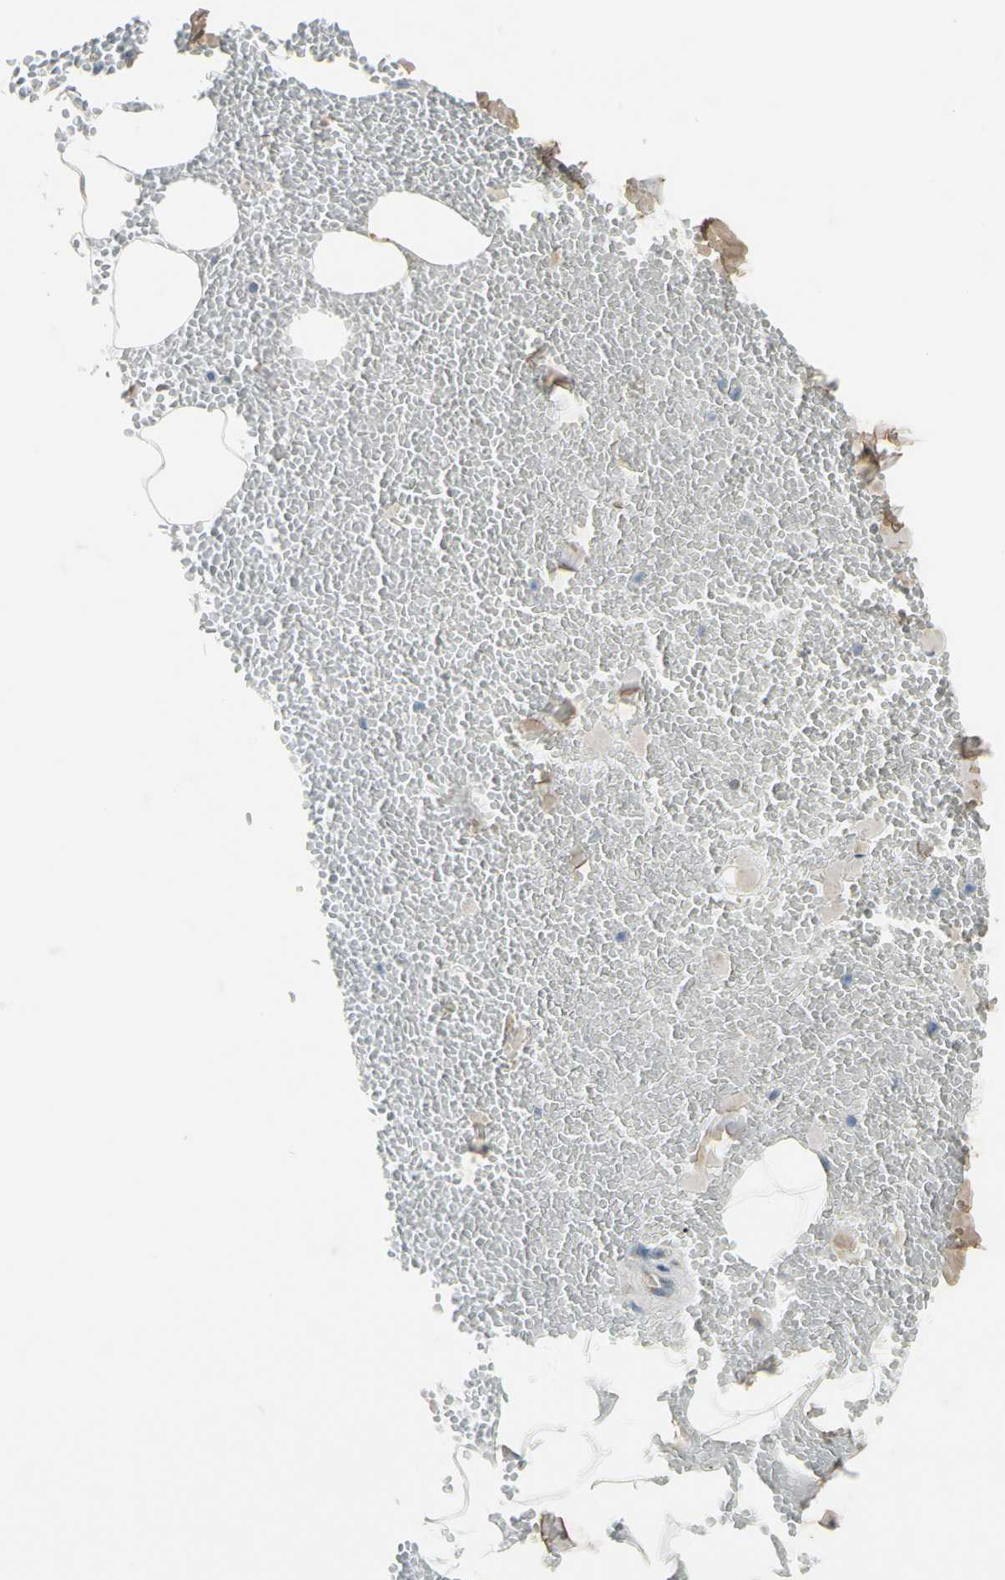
{"staining": {"intensity": "negative", "quantity": "none", "location": "none"}, "tissue": "adipose tissue", "cell_type": "Adipocytes", "image_type": "normal", "snomed": [{"axis": "morphology", "description": "Normal tissue, NOS"}, {"axis": "morphology", "description": "Inflammation, NOS"}, {"axis": "topography", "description": "Lymph node"}, {"axis": "topography", "description": "Peripheral nerve tissue"}], "caption": "Immunohistochemical staining of normal human adipose tissue reveals no significant staining in adipocytes.", "gene": "MST1R", "patient": {"sex": "male", "age": 52}}